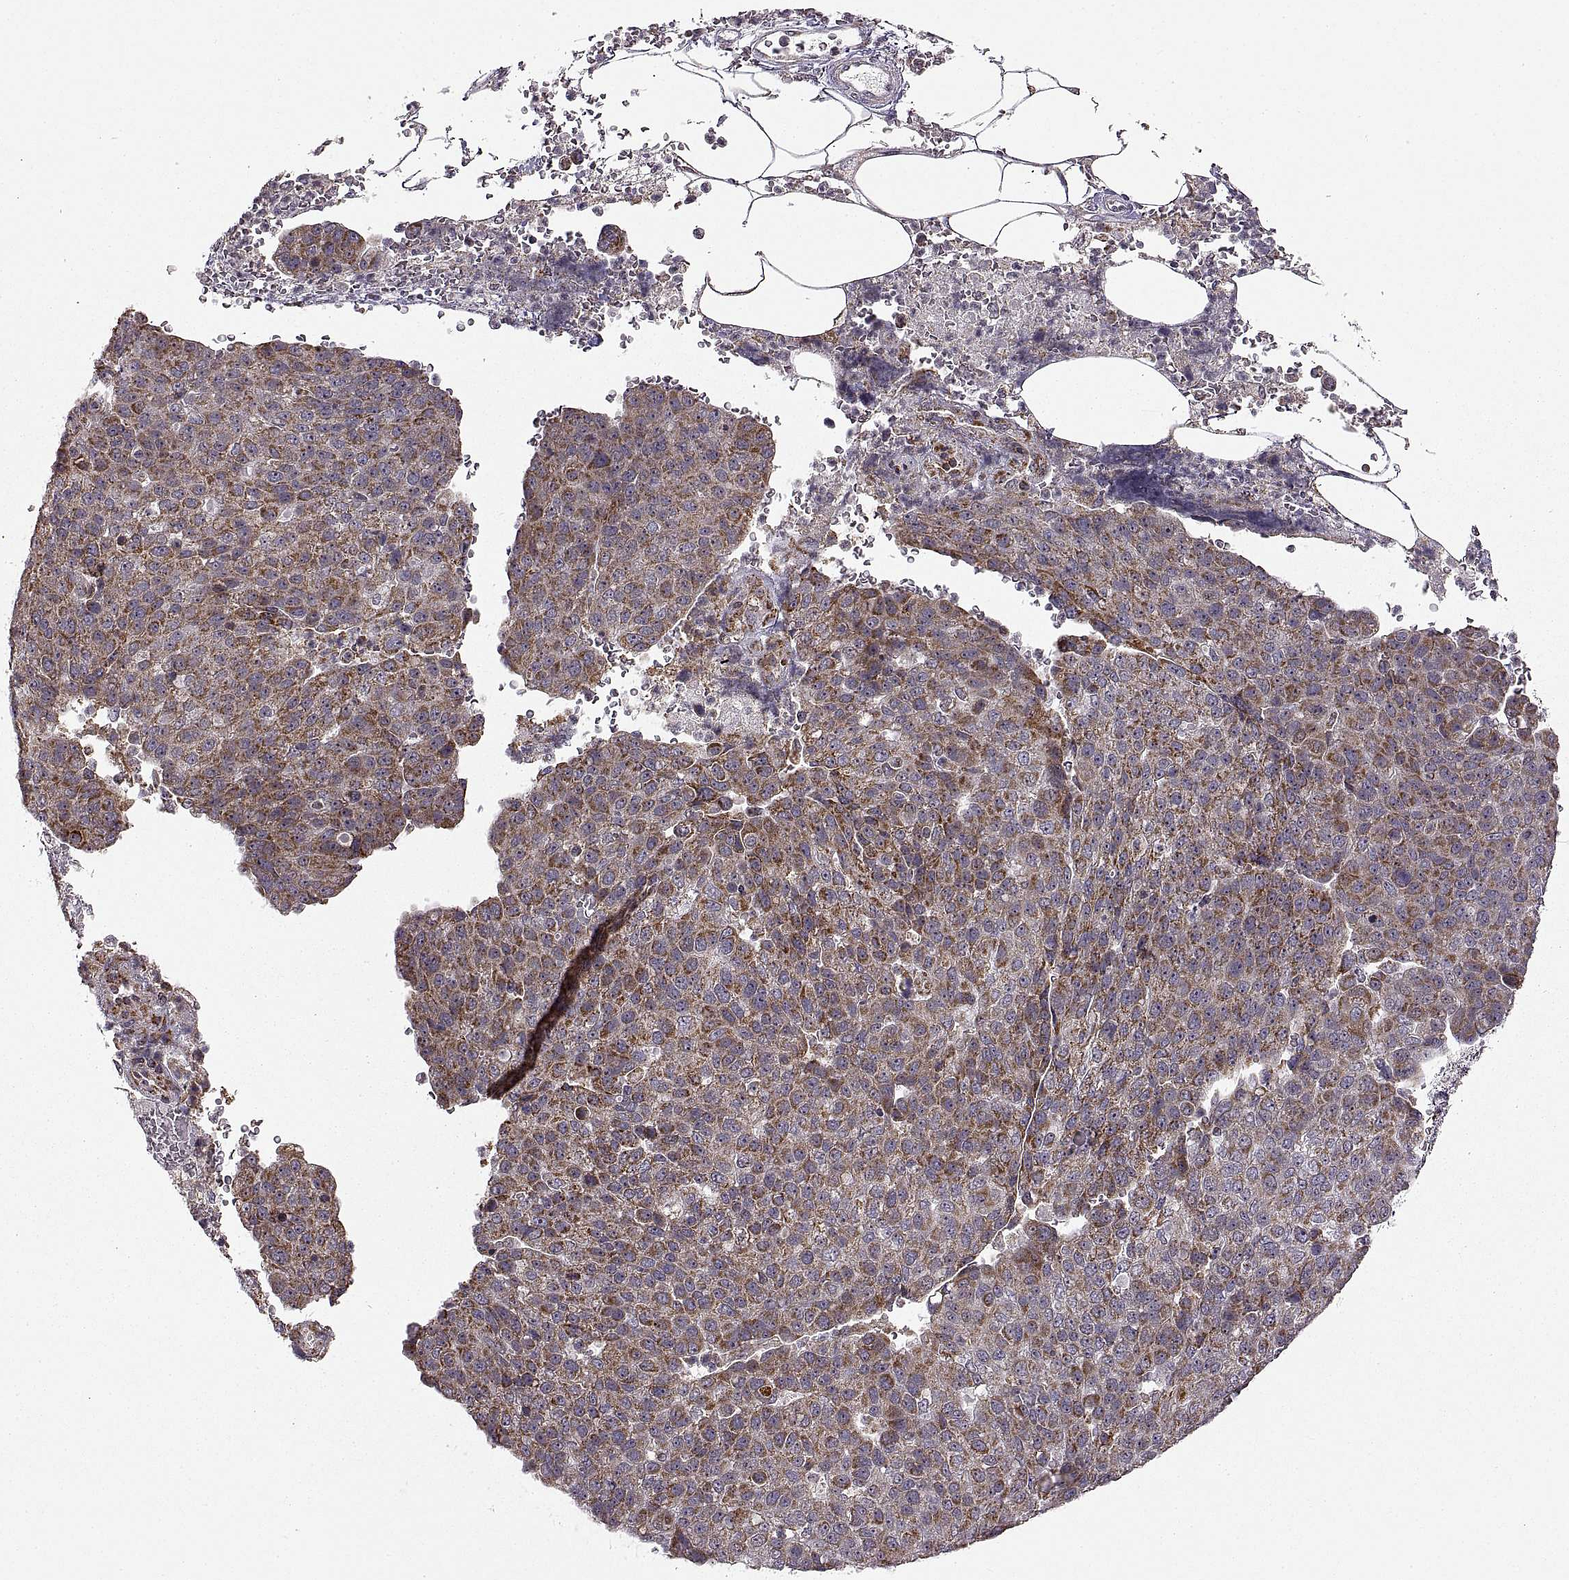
{"staining": {"intensity": "moderate", "quantity": ">75%", "location": "cytoplasmic/membranous"}, "tissue": "pancreatic cancer", "cell_type": "Tumor cells", "image_type": "cancer", "snomed": [{"axis": "morphology", "description": "Adenocarcinoma, NOS"}, {"axis": "topography", "description": "Pancreas"}], "caption": "High-power microscopy captured an immunohistochemistry image of adenocarcinoma (pancreatic), revealing moderate cytoplasmic/membranous staining in about >75% of tumor cells.", "gene": "MANBAL", "patient": {"sex": "female", "age": 61}}